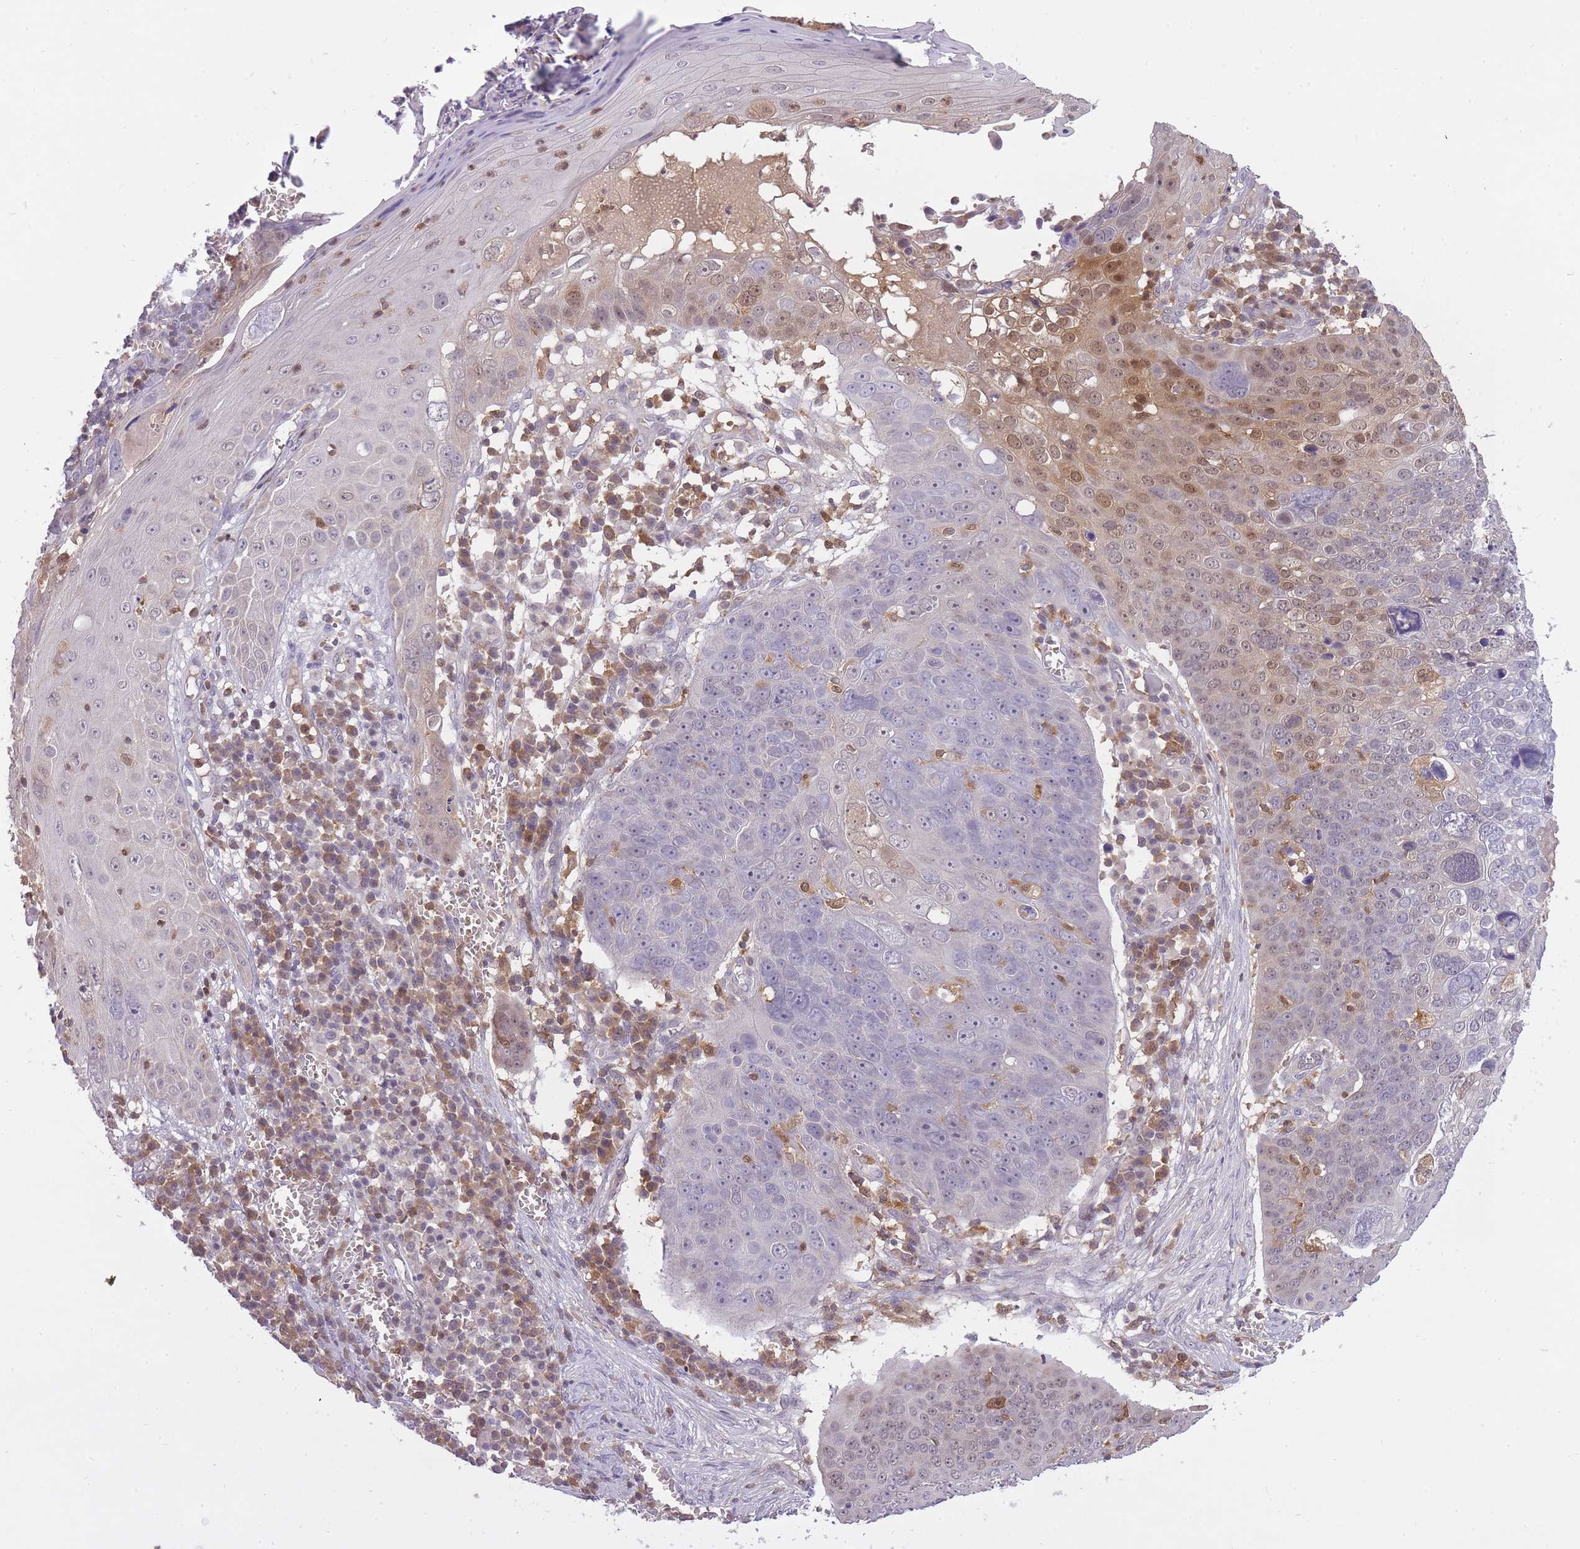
{"staining": {"intensity": "moderate", "quantity": "25%-75%", "location": "cytoplasmic/membranous,nuclear"}, "tissue": "skin cancer", "cell_type": "Tumor cells", "image_type": "cancer", "snomed": [{"axis": "morphology", "description": "Squamous cell carcinoma, NOS"}, {"axis": "topography", "description": "Skin"}], "caption": "Tumor cells demonstrate moderate cytoplasmic/membranous and nuclear expression in approximately 25%-75% of cells in skin cancer.", "gene": "CXorf38", "patient": {"sex": "male", "age": 71}}